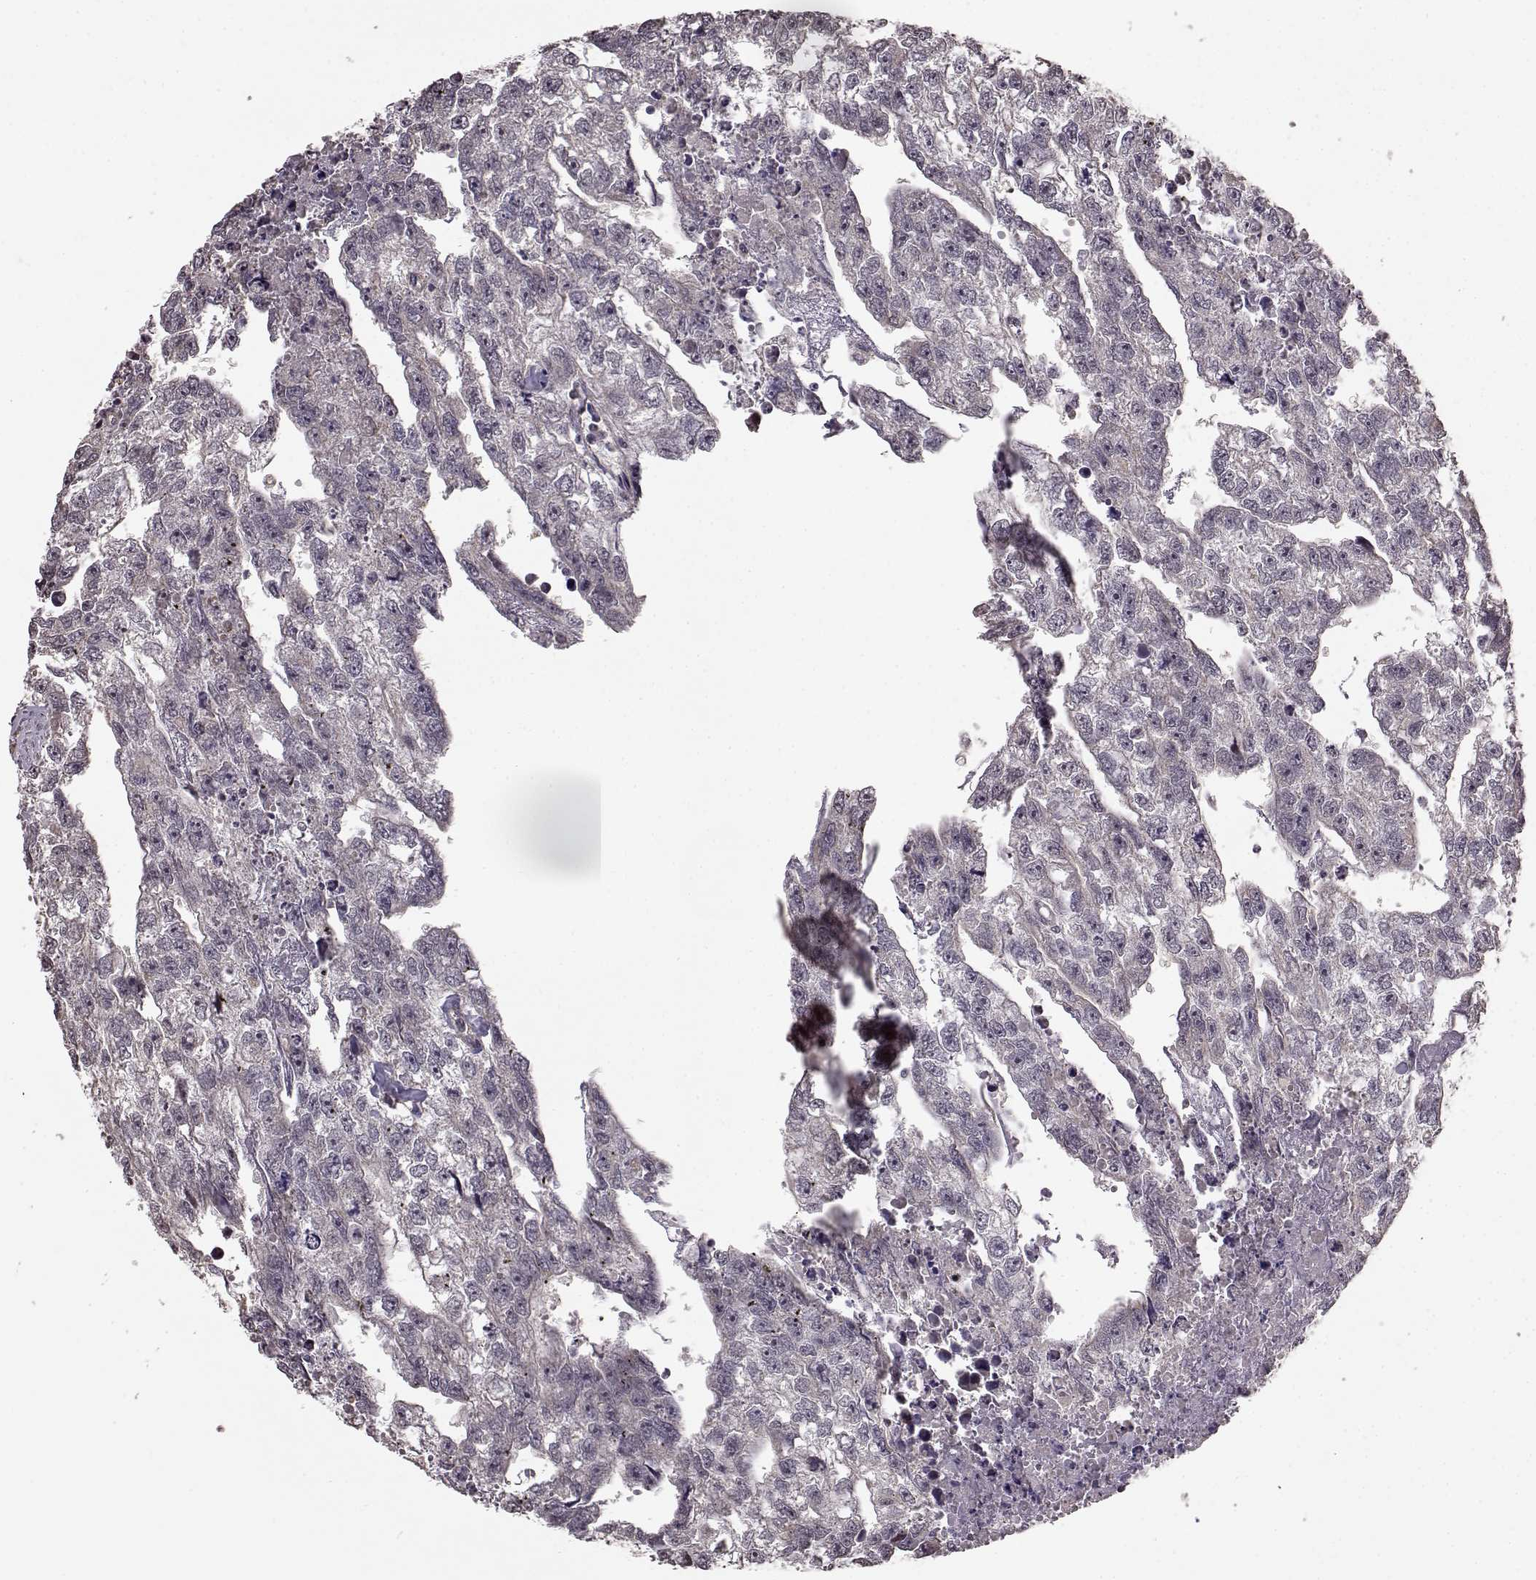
{"staining": {"intensity": "negative", "quantity": "none", "location": "none"}, "tissue": "testis cancer", "cell_type": "Tumor cells", "image_type": "cancer", "snomed": [{"axis": "morphology", "description": "Carcinoma, Embryonal, NOS"}, {"axis": "morphology", "description": "Teratoma, malignant, NOS"}, {"axis": "topography", "description": "Testis"}], "caption": "Testis embryonal carcinoma was stained to show a protein in brown. There is no significant positivity in tumor cells. (Brightfield microscopy of DAB (3,3'-diaminobenzidine) IHC at high magnification).", "gene": "BACH2", "patient": {"sex": "male", "age": 44}}